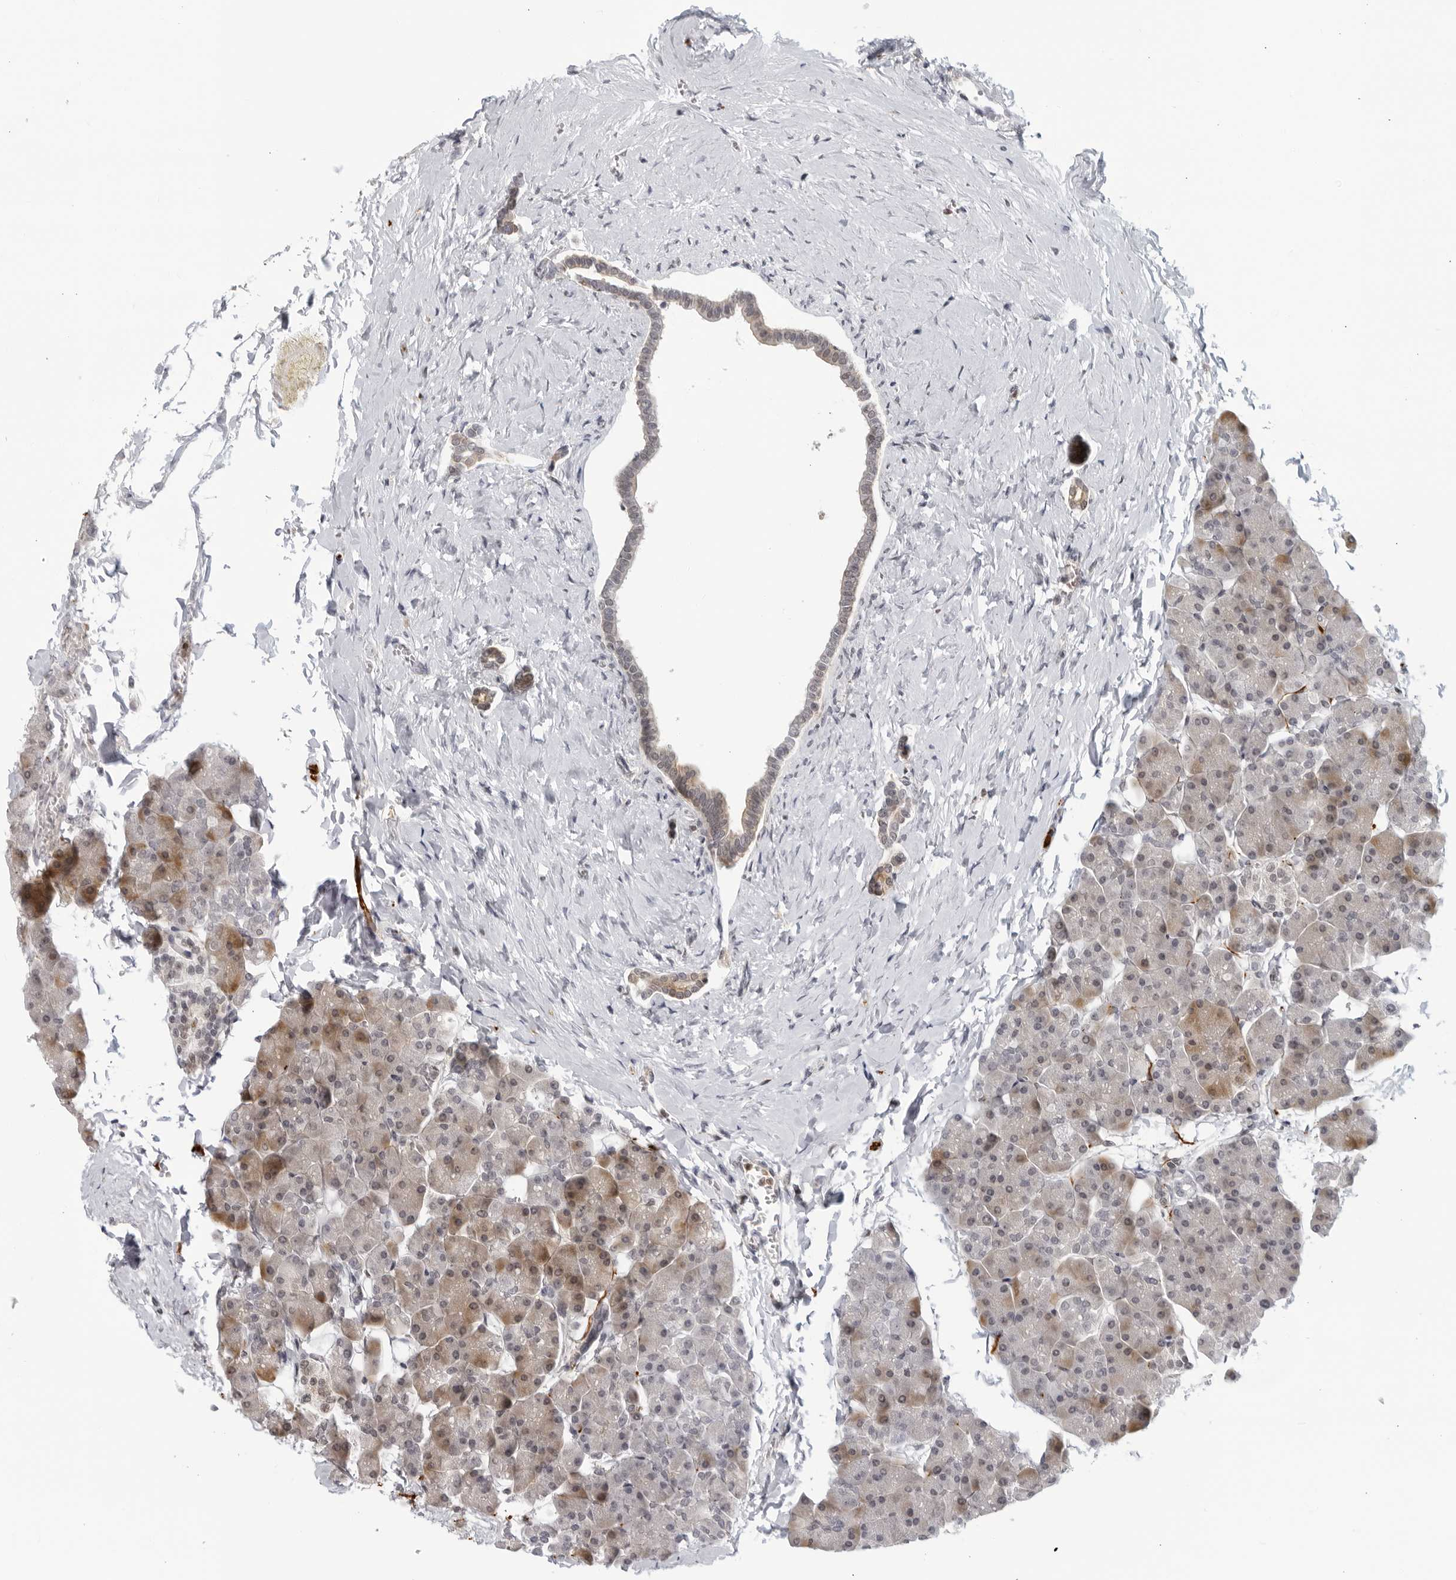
{"staining": {"intensity": "moderate", "quantity": "25%-75%", "location": "cytoplasmic/membranous"}, "tissue": "pancreas", "cell_type": "Exocrine glandular cells", "image_type": "normal", "snomed": [{"axis": "morphology", "description": "Normal tissue, NOS"}, {"axis": "topography", "description": "Pancreas"}], "caption": "A medium amount of moderate cytoplasmic/membranous expression is seen in approximately 25%-75% of exocrine glandular cells in unremarkable pancreas. Ihc stains the protein of interest in brown and the nuclei are stained blue.", "gene": "CC2D1B", "patient": {"sex": "male", "age": 35}}